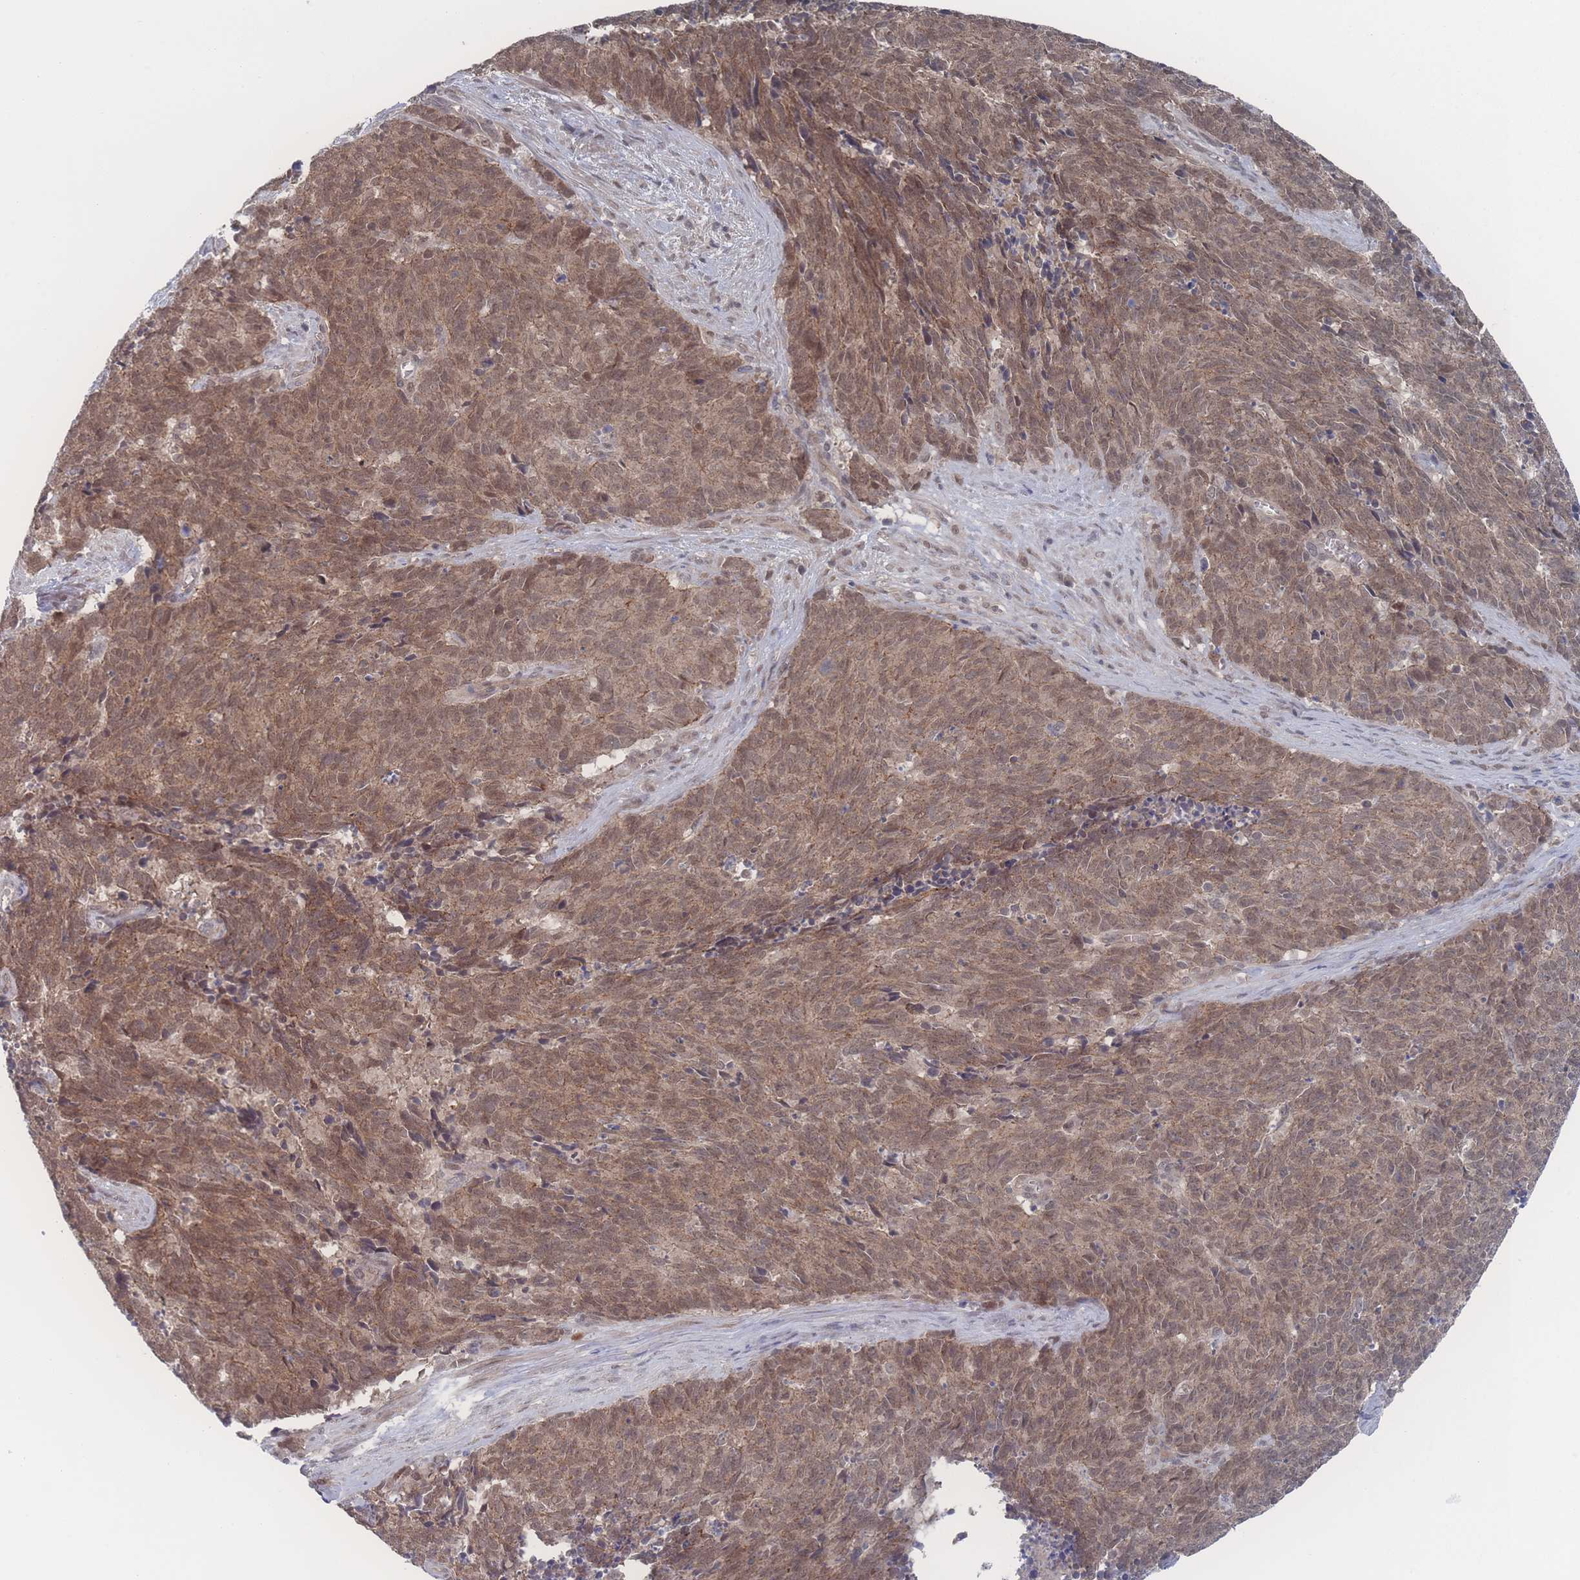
{"staining": {"intensity": "moderate", "quantity": ">75%", "location": "cytoplasmic/membranous,nuclear"}, "tissue": "cervical cancer", "cell_type": "Tumor cells", "image_type": "cancer", "snomed": [{"axis": "morphology", "description": "Squamous cell carcinoma, NOS"}, {"axis": "topography", "description": "Cervix"}], "caption": "The immunohistochemical stain shows moderate cytoplasmic/membranous and nuclear staining in tumor cells of cervical squamous cell carcinoma tissue.", "gene": "NBEAL1", "patient": {"sex": "female", "age": 29}}